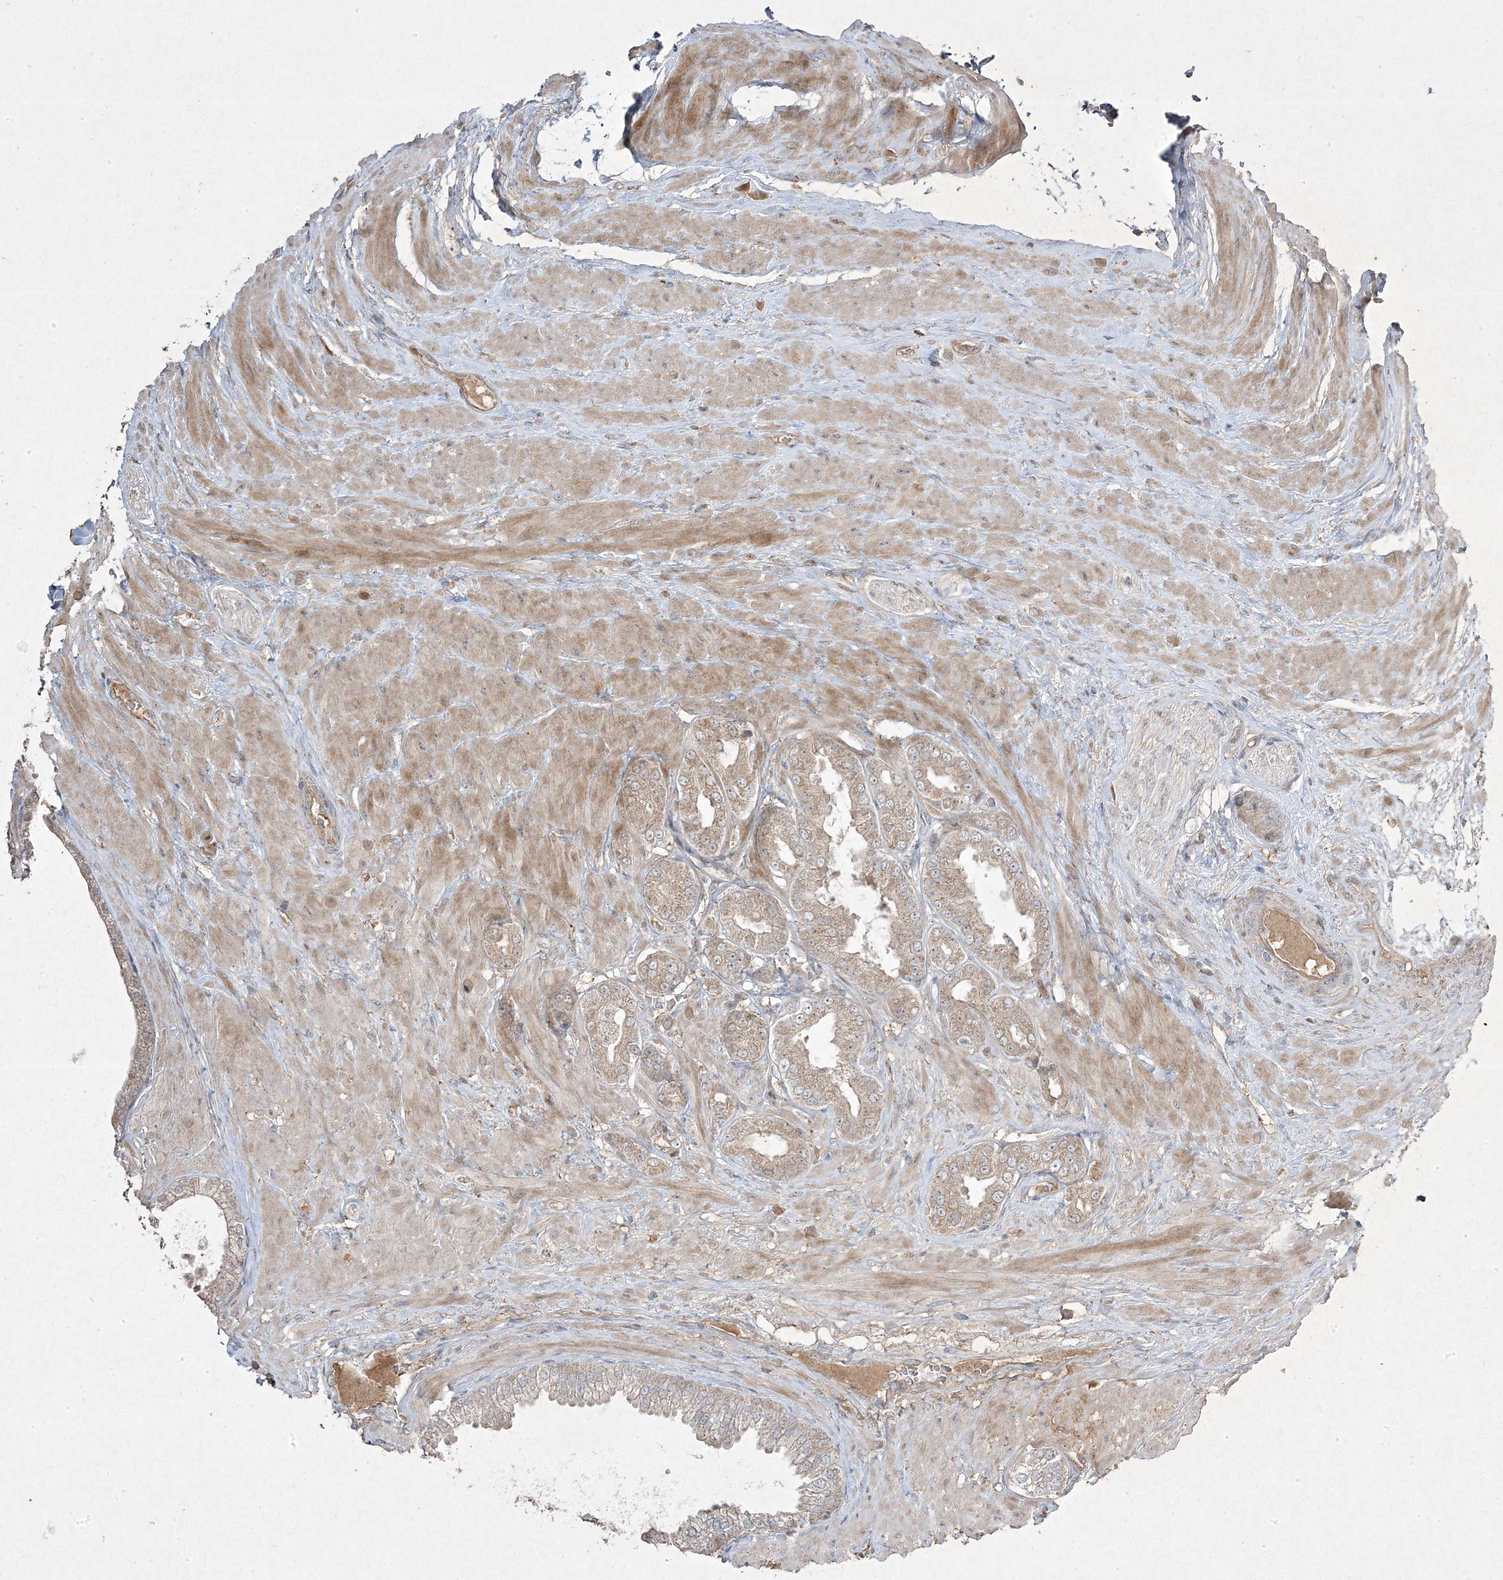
{"staining": {"intensity": "weak", "quantity": "25%-75%", "location": "cytoplasmic/membranous"}, "tissue": "prostate cancer", "cell_type": "Tumor cells", "image_type": "cancer", "snomed": [{"axis": "morphology", "description": "Adenocarcinoma, Low grade"}, {"axis": "topography", "description": "Prostate"}], "caption": "Immunohistochemistry (IHC) photomicrograph of human adenocarcinoma (low-grade) (prostate) stained for a protein (brown), which demonstrates low levels of weak cytoplasmic/membranous staining in about 25%-75% of tumor cells.", "gene": "RGL4", "patient": {"sex": "male", "age": 63}}